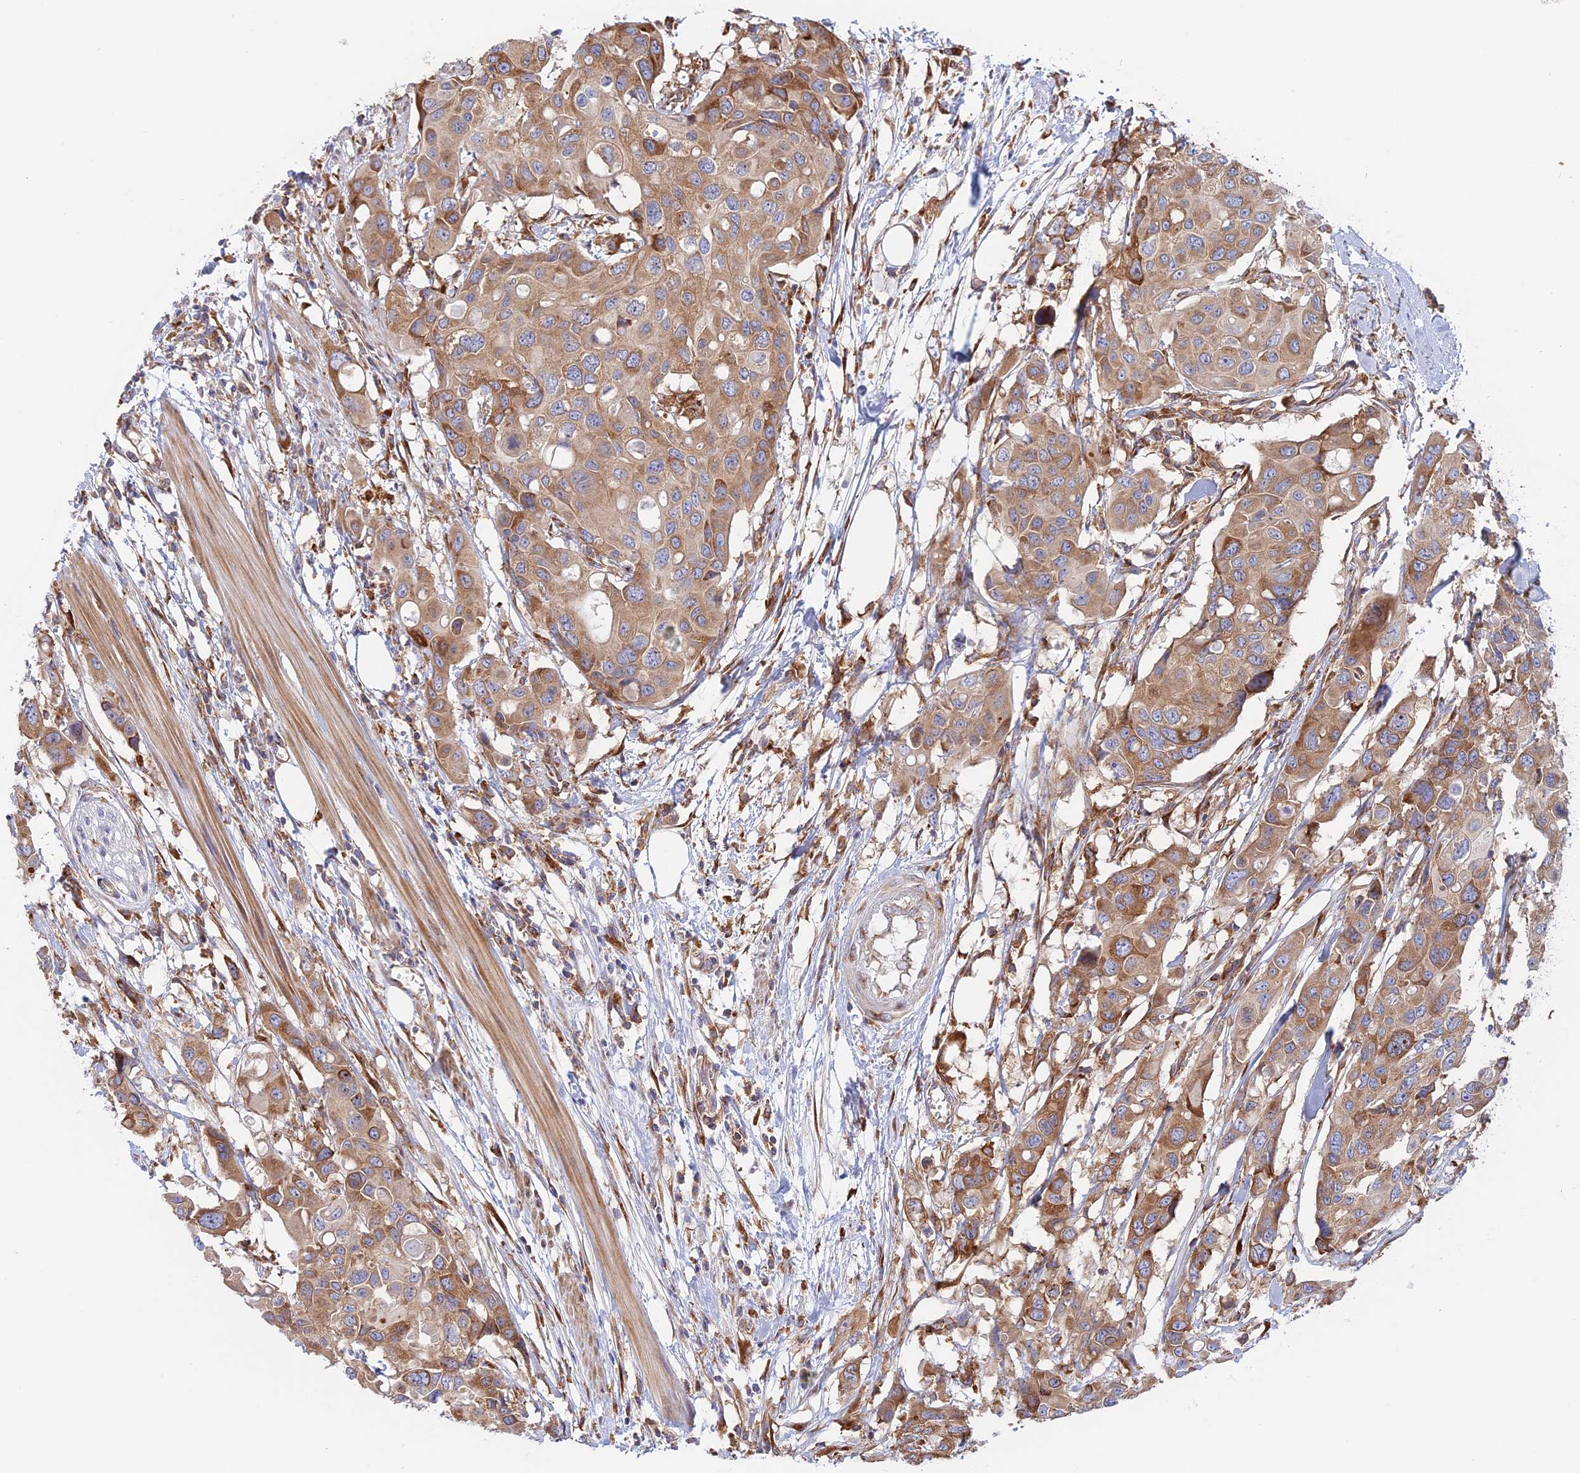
{"staining": {"intensity": "moderate", "quantity": ">75%", "location": "cytoplasmic/membranous"}, "tissue": "colorectal cancer", "cell_type": "Tumor cells", "image_type": "cancer", "snomed": [{"axis": "morphology", "description": "Adenocarcinoma, NOS"}, {"axis": "topography", "description": "Colon"}], "caption": "A medium amount of moderate cytoplasmic/membranous staining is identified in approximately >75% of tumor cells in colorectal cancer tissue. The staining was performed using DAB (3,3'-diaminobenzidine), with brown indicating positive protein expression. Nuclei are stained blue with hematoxylin.", "gene": "GMIP", "patient": {"sex": "male", "age": 77}}